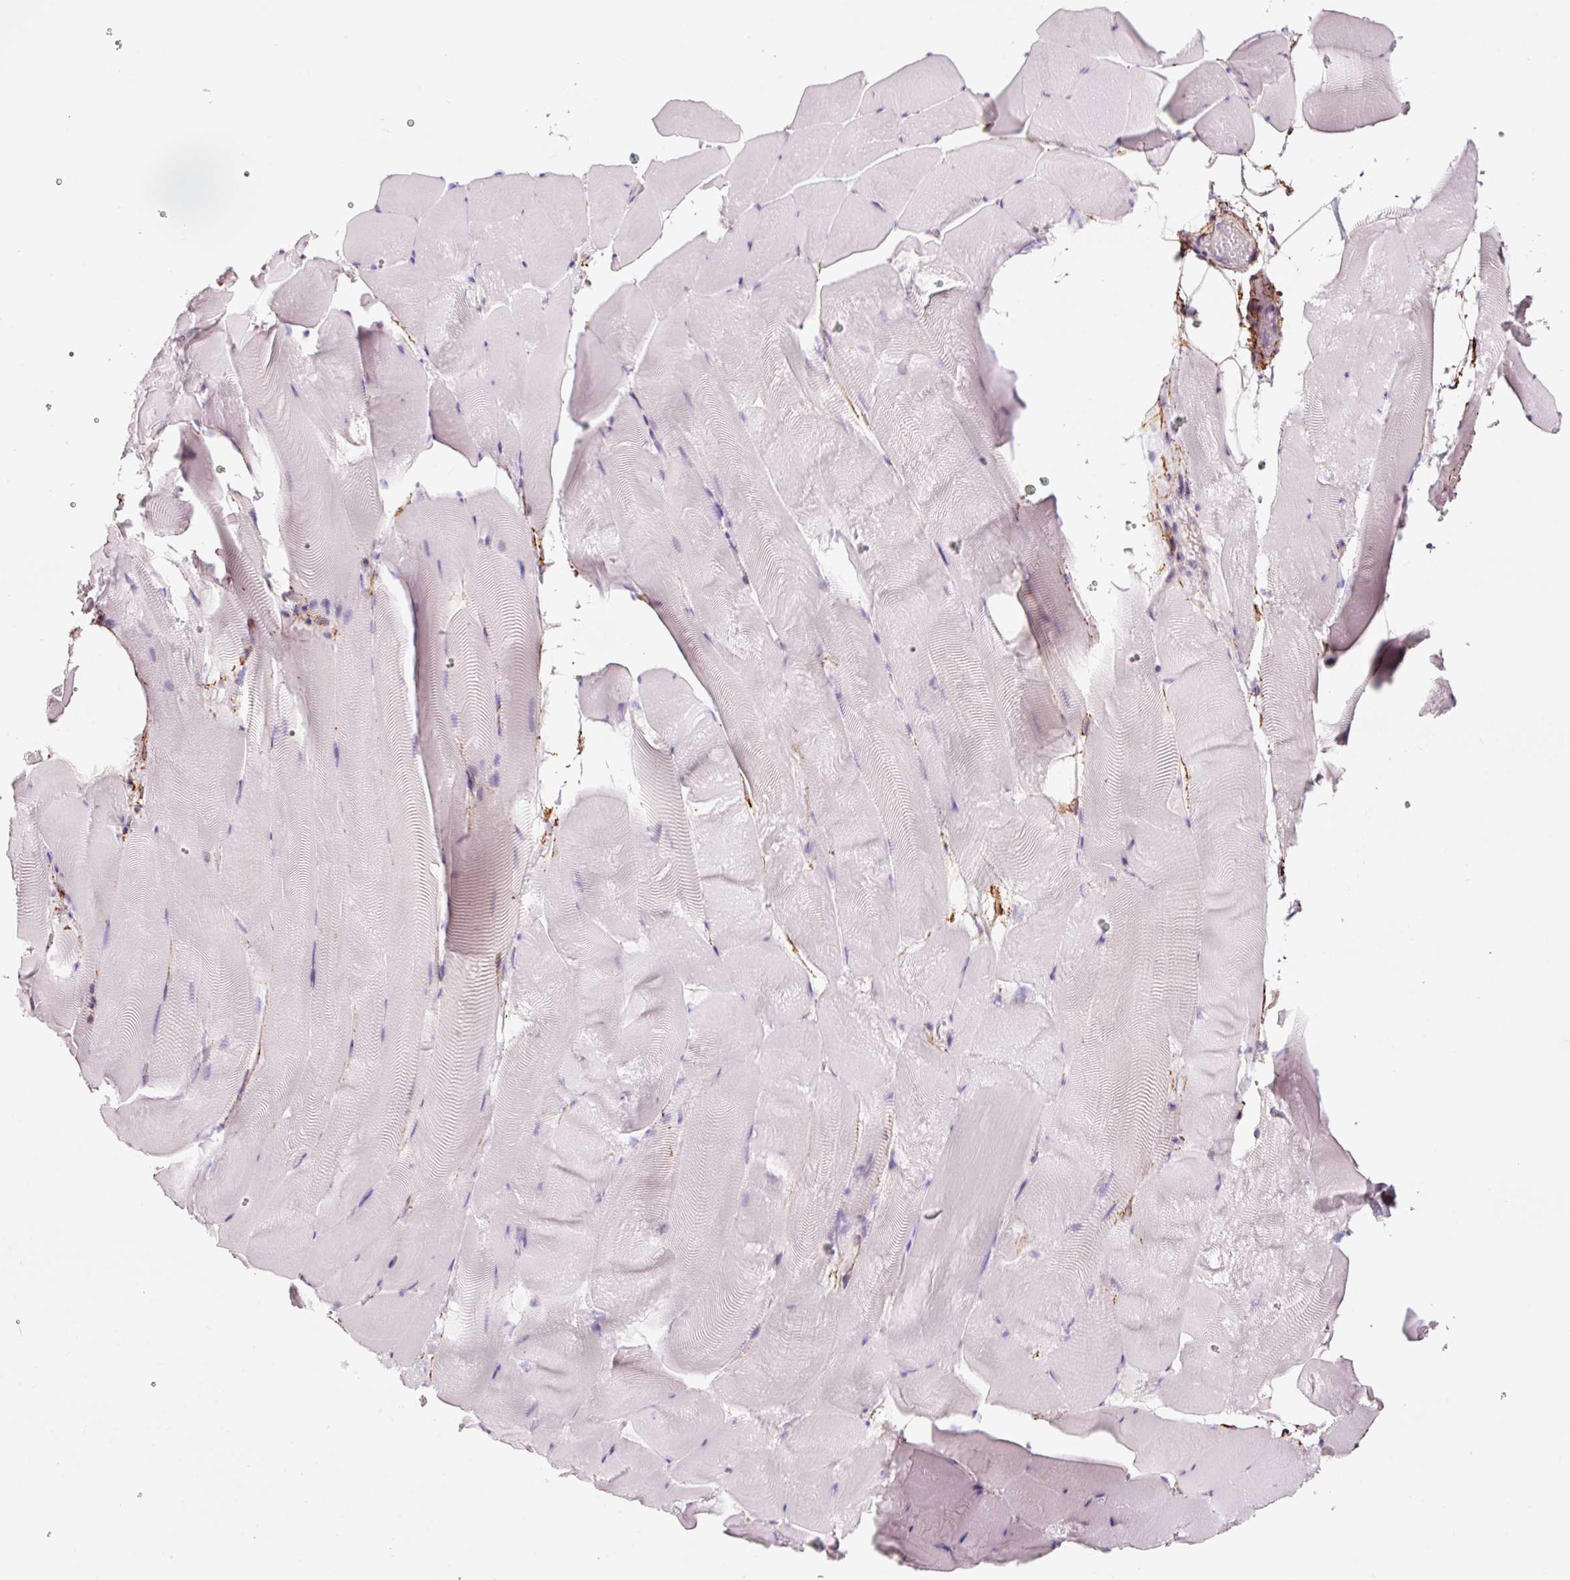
{"staining": {"intensity": "negative", "quantity": "none", "location": "none"}, "tissue": "skeletal muscle", "cell_type": "Myocytes", "image_type": "normal", "snomed": [{"axis": "morphology", "description": "Normal tissue, NOS"}, {"axis": "topography", "description": "Skeletal muscle"}], "caption": "A high-resolution photomicrograph shows IHC staining of unremarkable skeletal muscle, which exhibits no significant staining in myocytes. (DAB (3,3'-diaminobenzidine) immunohistochemistry visualized using brightfield microscopy, high magnification).", "gene": "ADD3", "patient": {"sex": "female", "age": 64}}